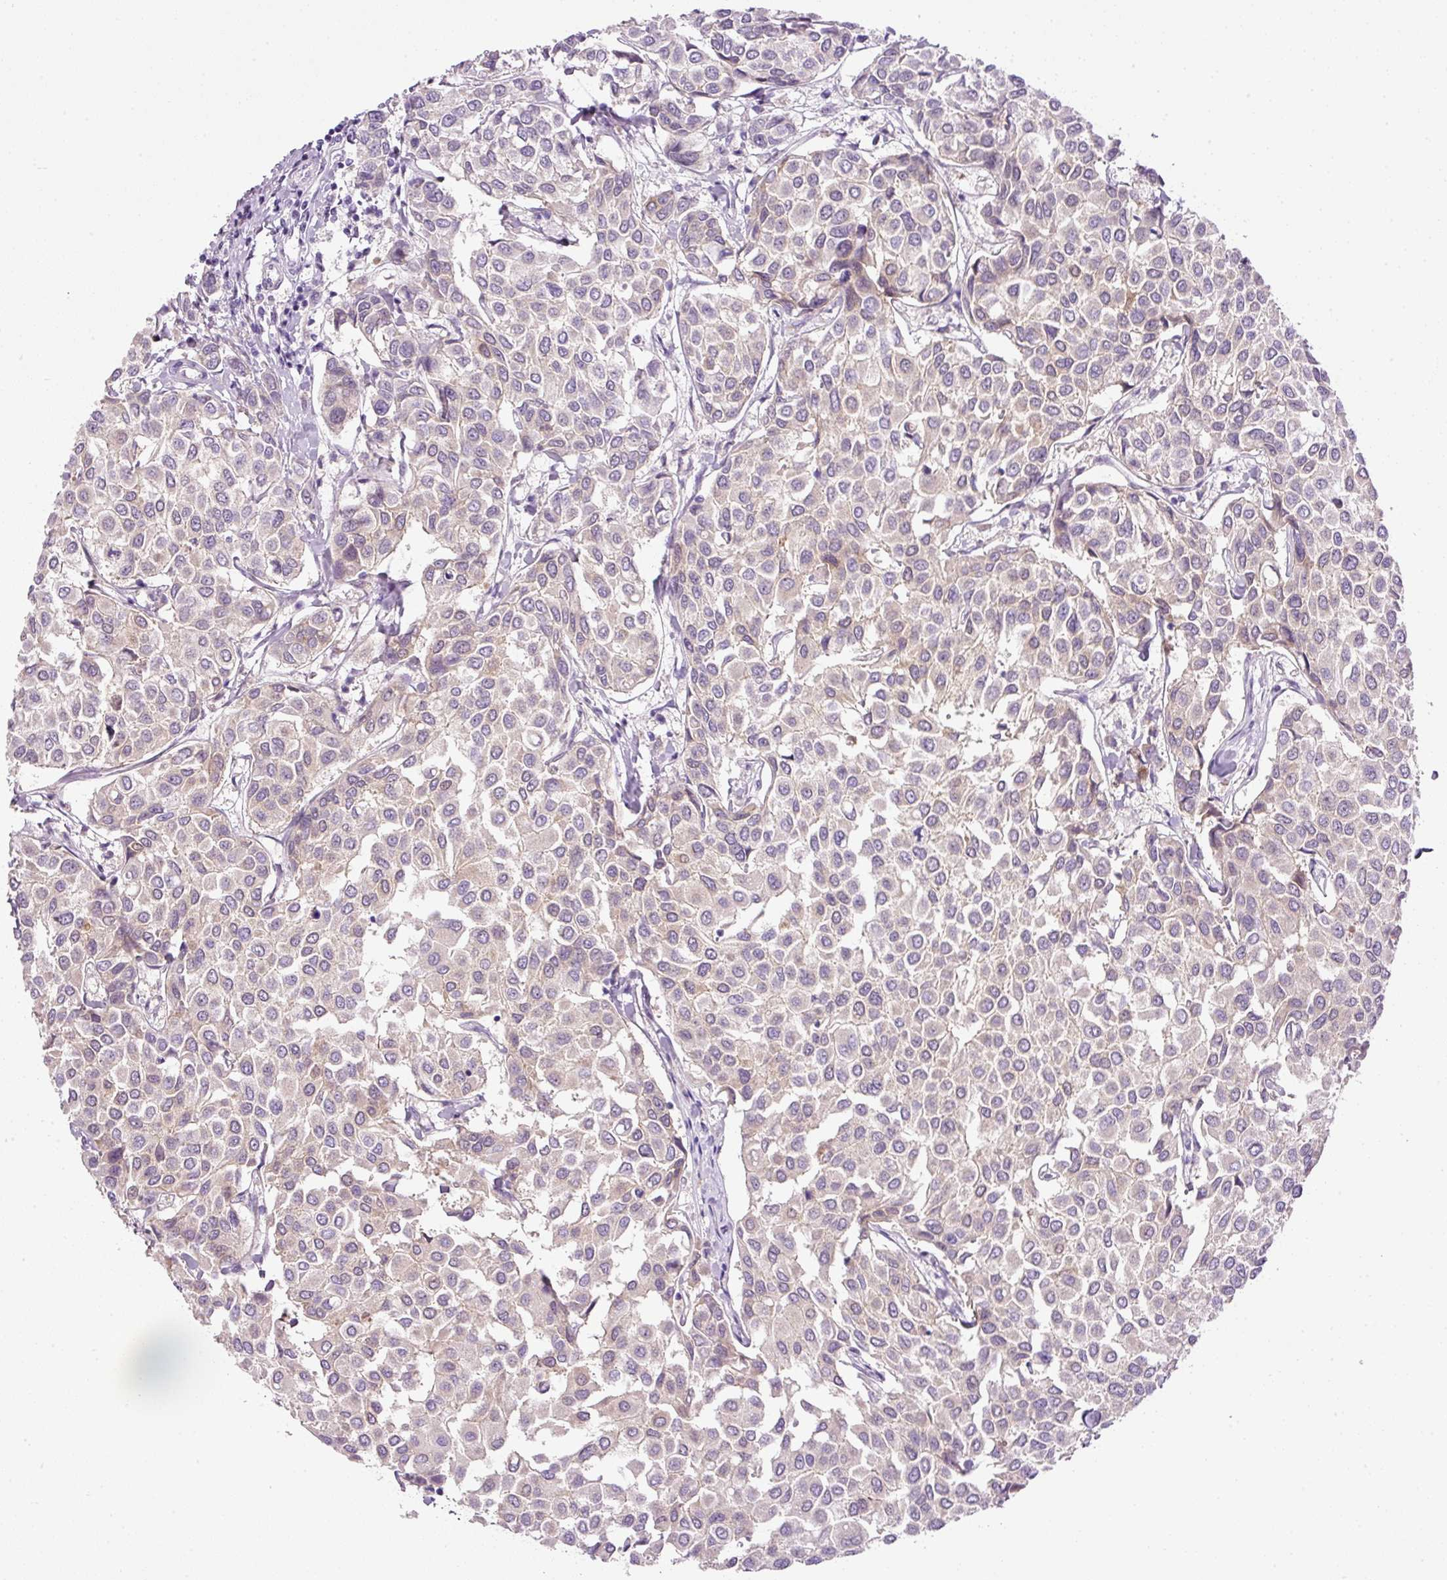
{"staining": {"intensity": "negative", "quantity": "none", "location": "none"}, "tissue": "breast cancer", "cell_type": "Tumor cells", "image_type": "cancer", "snomed": [{"axis": "morphology", "description": "Duct carcinoma"}, {"axis": "topography", "description": "Breast"}], "caption": "Tumor cells are negative for protein expression in human breast cancer.", "gene": "SRC", "patient": {"sex": "female", "age": 55}}